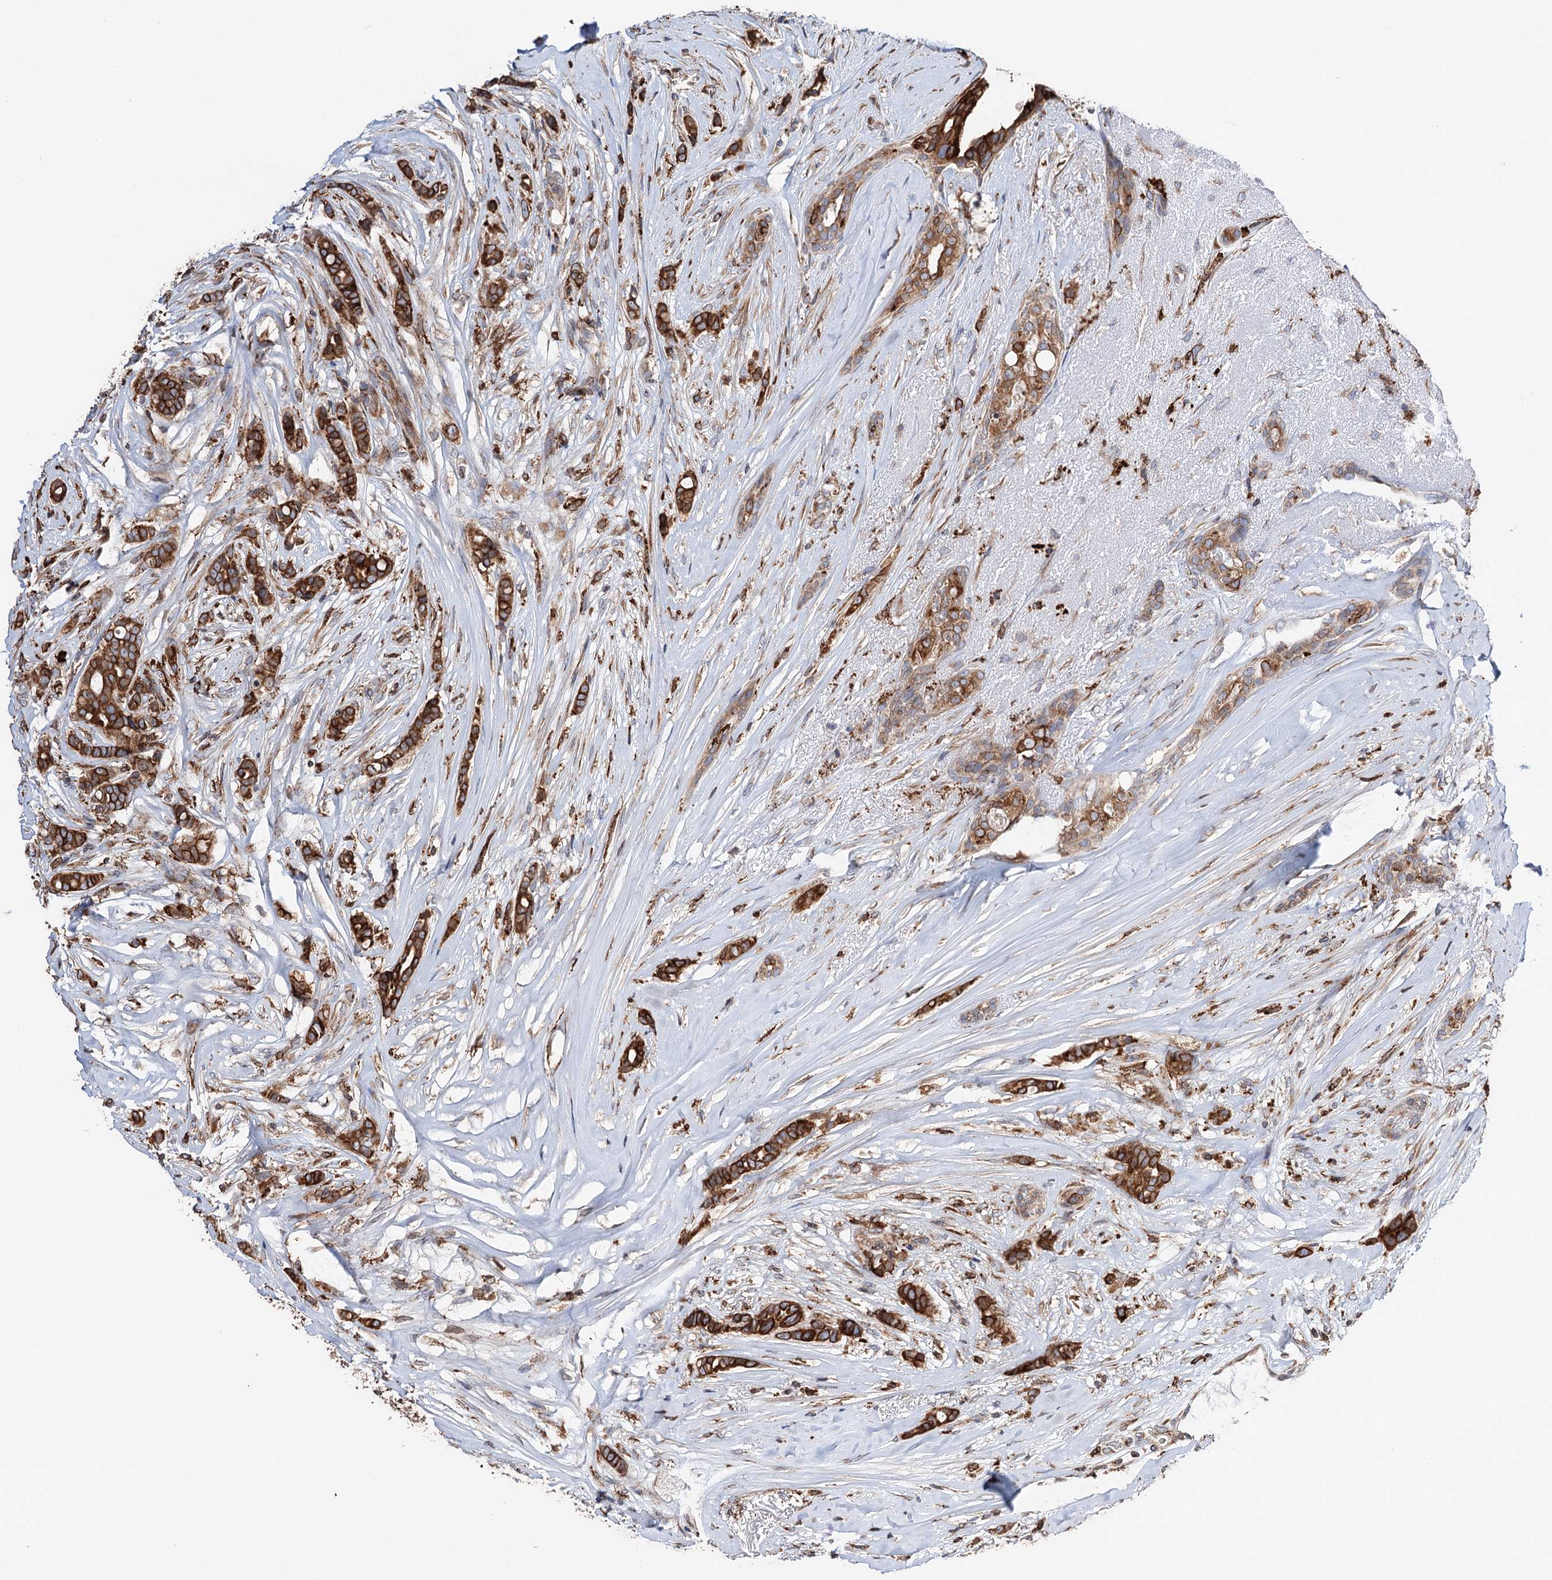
{"staining": {"intensity": "strong", "quantity": ">75%", "location": "cytoplasmic/membranous"}, "tissue": "breast cancer", "cell_type": "Tumor cells", "image_type": "cancer", "snomed": [{"axis": "morphology", "description": "Lobular carcinoma"}, {"axis": "topography", "description": "Breast"}], "caption": "Breast cancer stained for a protein (brown) displays strong cytoplasmic/membranous positive staining in approximately >75% of tumor cells.", "gene": "ERP29", "patient": {"sex": "female", "age": 51}}